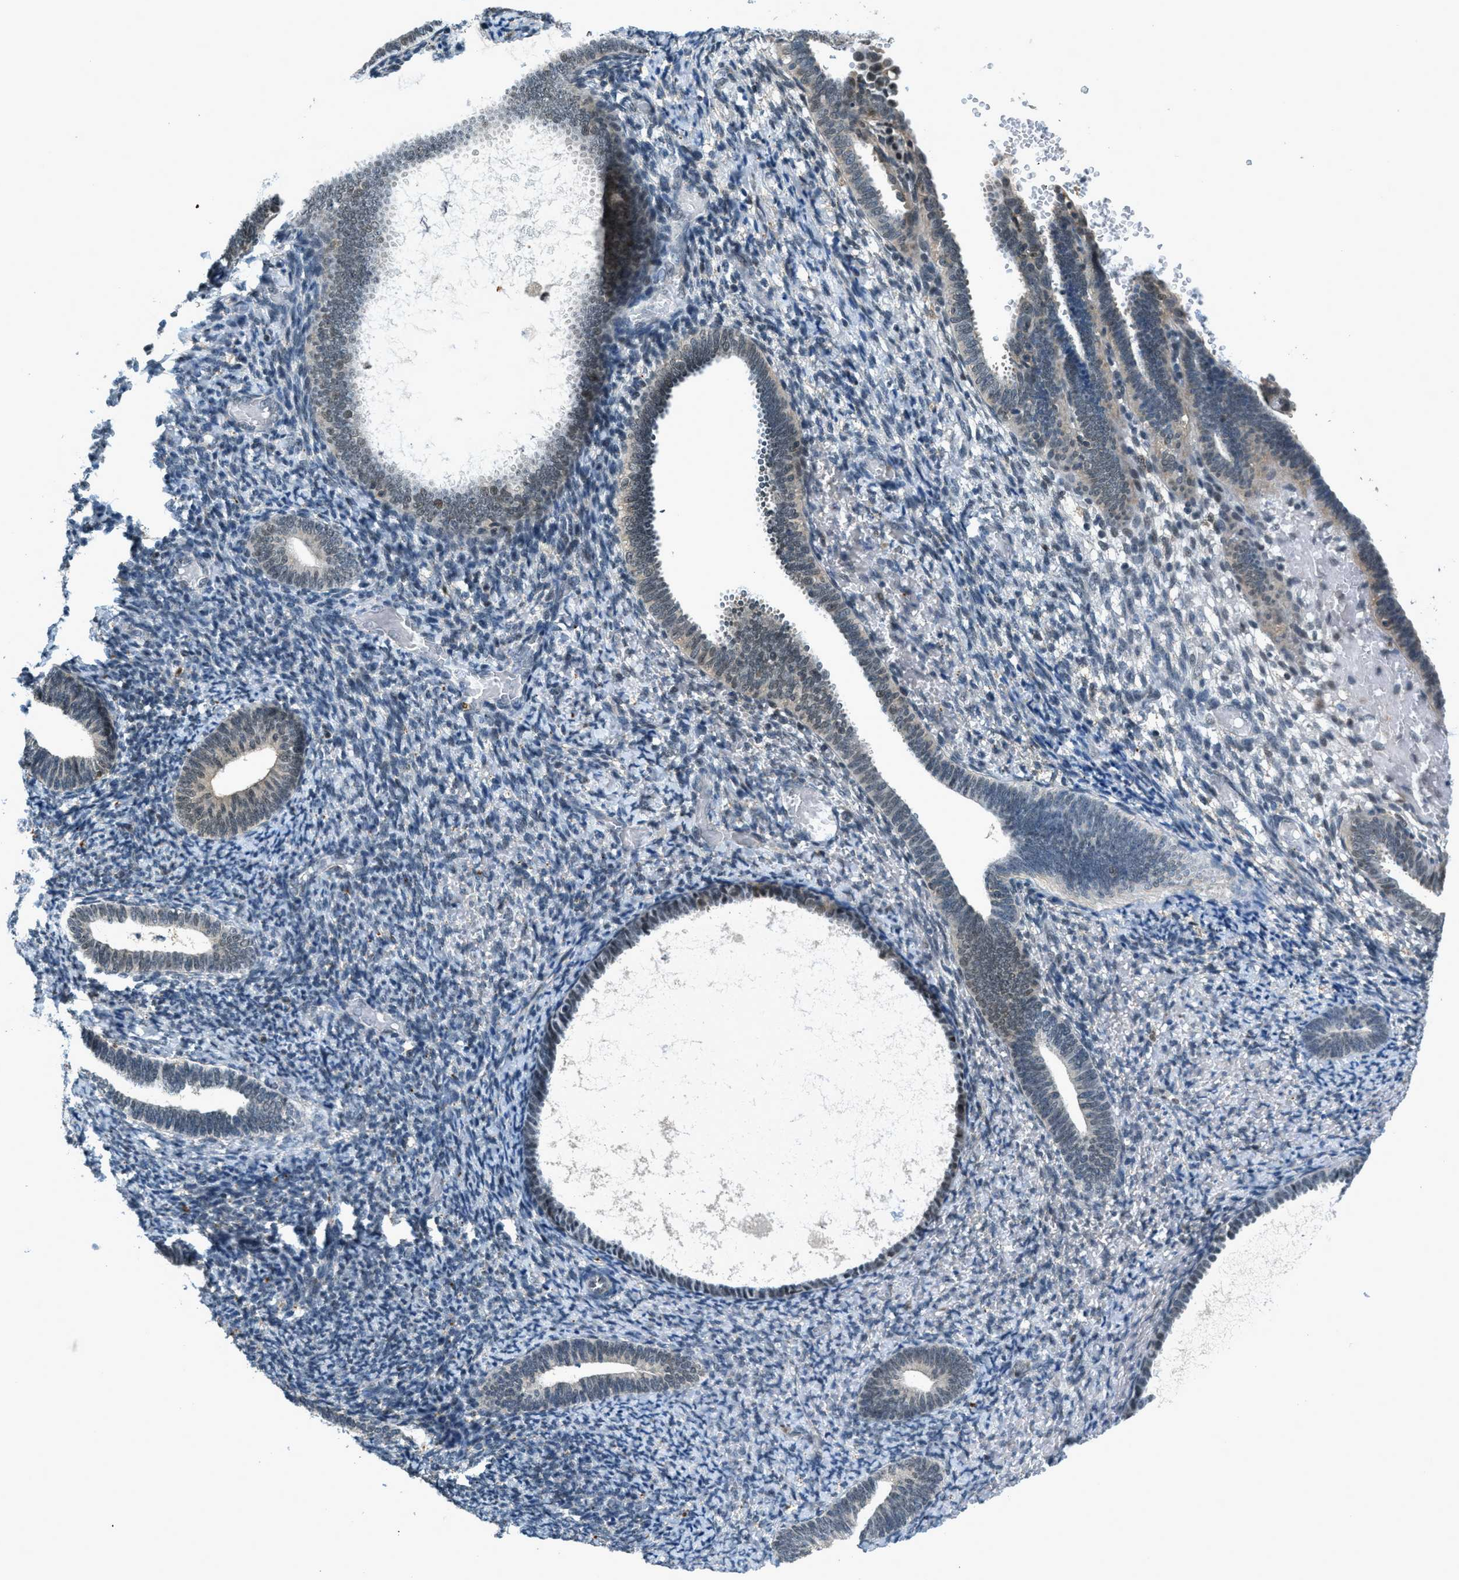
{"staining": {"intensity": "moderate", "quantity": "<25%", "location": "nuclear"}, "tissue": "endometrium", "cell_type": "Cells in endometrial stroma", "image_type": "normal", "snomed": [{"axis": "morphology", "description": "Normal tissue, NOS"}, {"axis": "topography", "description": "Endometrium"}], "caption": "Human endometrium stained with a protein marker demonstrates moderate staining in cells in endometrial stroma.", "gene": "OGFR", "patient": {"sex": "female", "age": 66}}